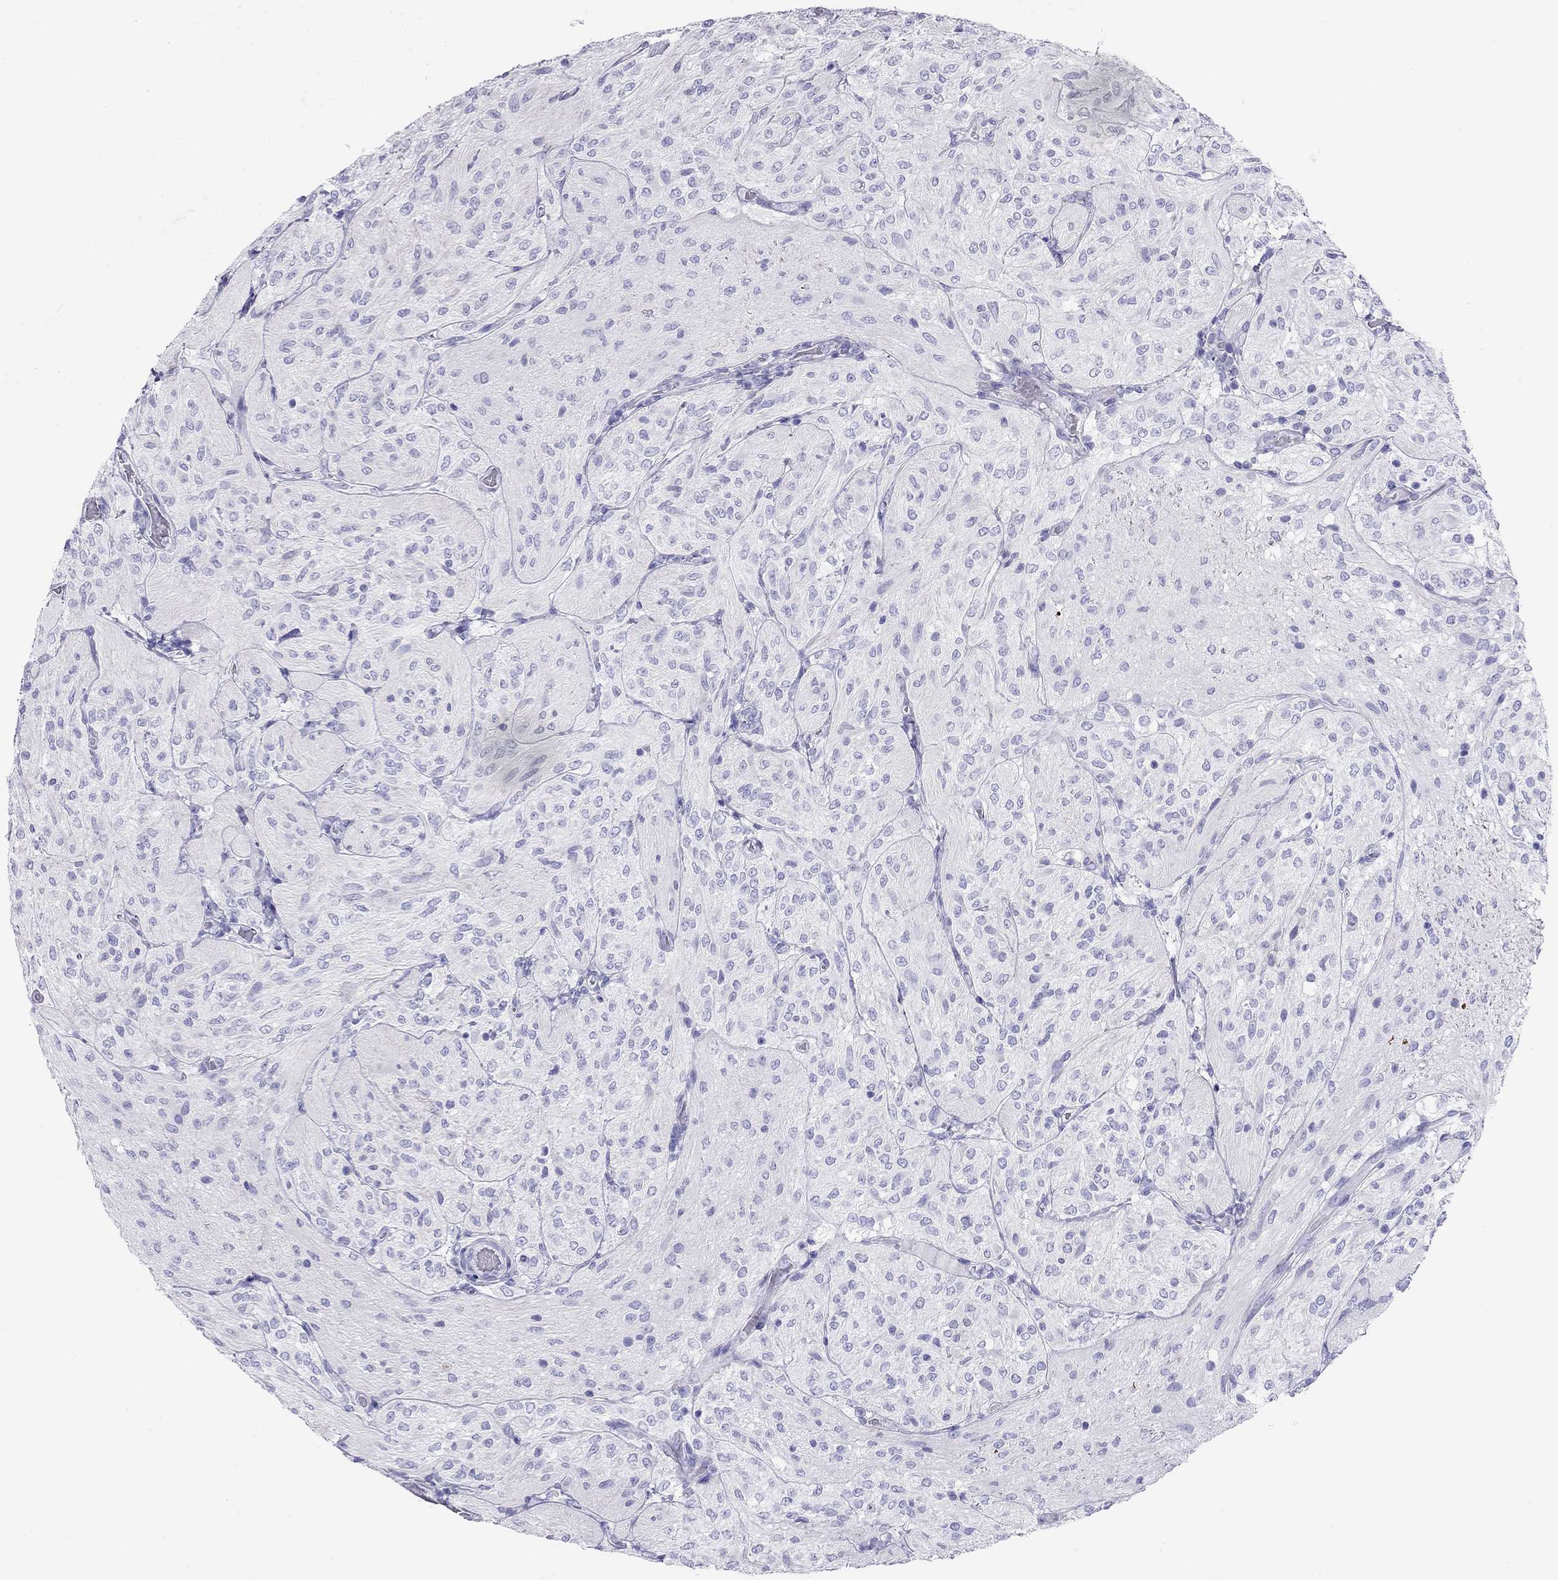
{"staining": {"intensity": "negative", "quantity": "none", "location": "none"}, "tissue": "glioma", "cell_type": "Tumor cells", "image_type": "cancer", "snomed": [{"axis": "morphology", "description": "Glioma, malignant, Low grade"}, {"axis": "topography", "description": "Brain"}], "caption": "High magnification brightfield microscopy of glioma stained with DAB (3,3'-diaminobenzidine) (brown) and counterstained with hematoxylin (blue): tumor cells show no significant staining.", "gene": "HLA-DQB2", "patient": {"sex": "male", "age": 3}}